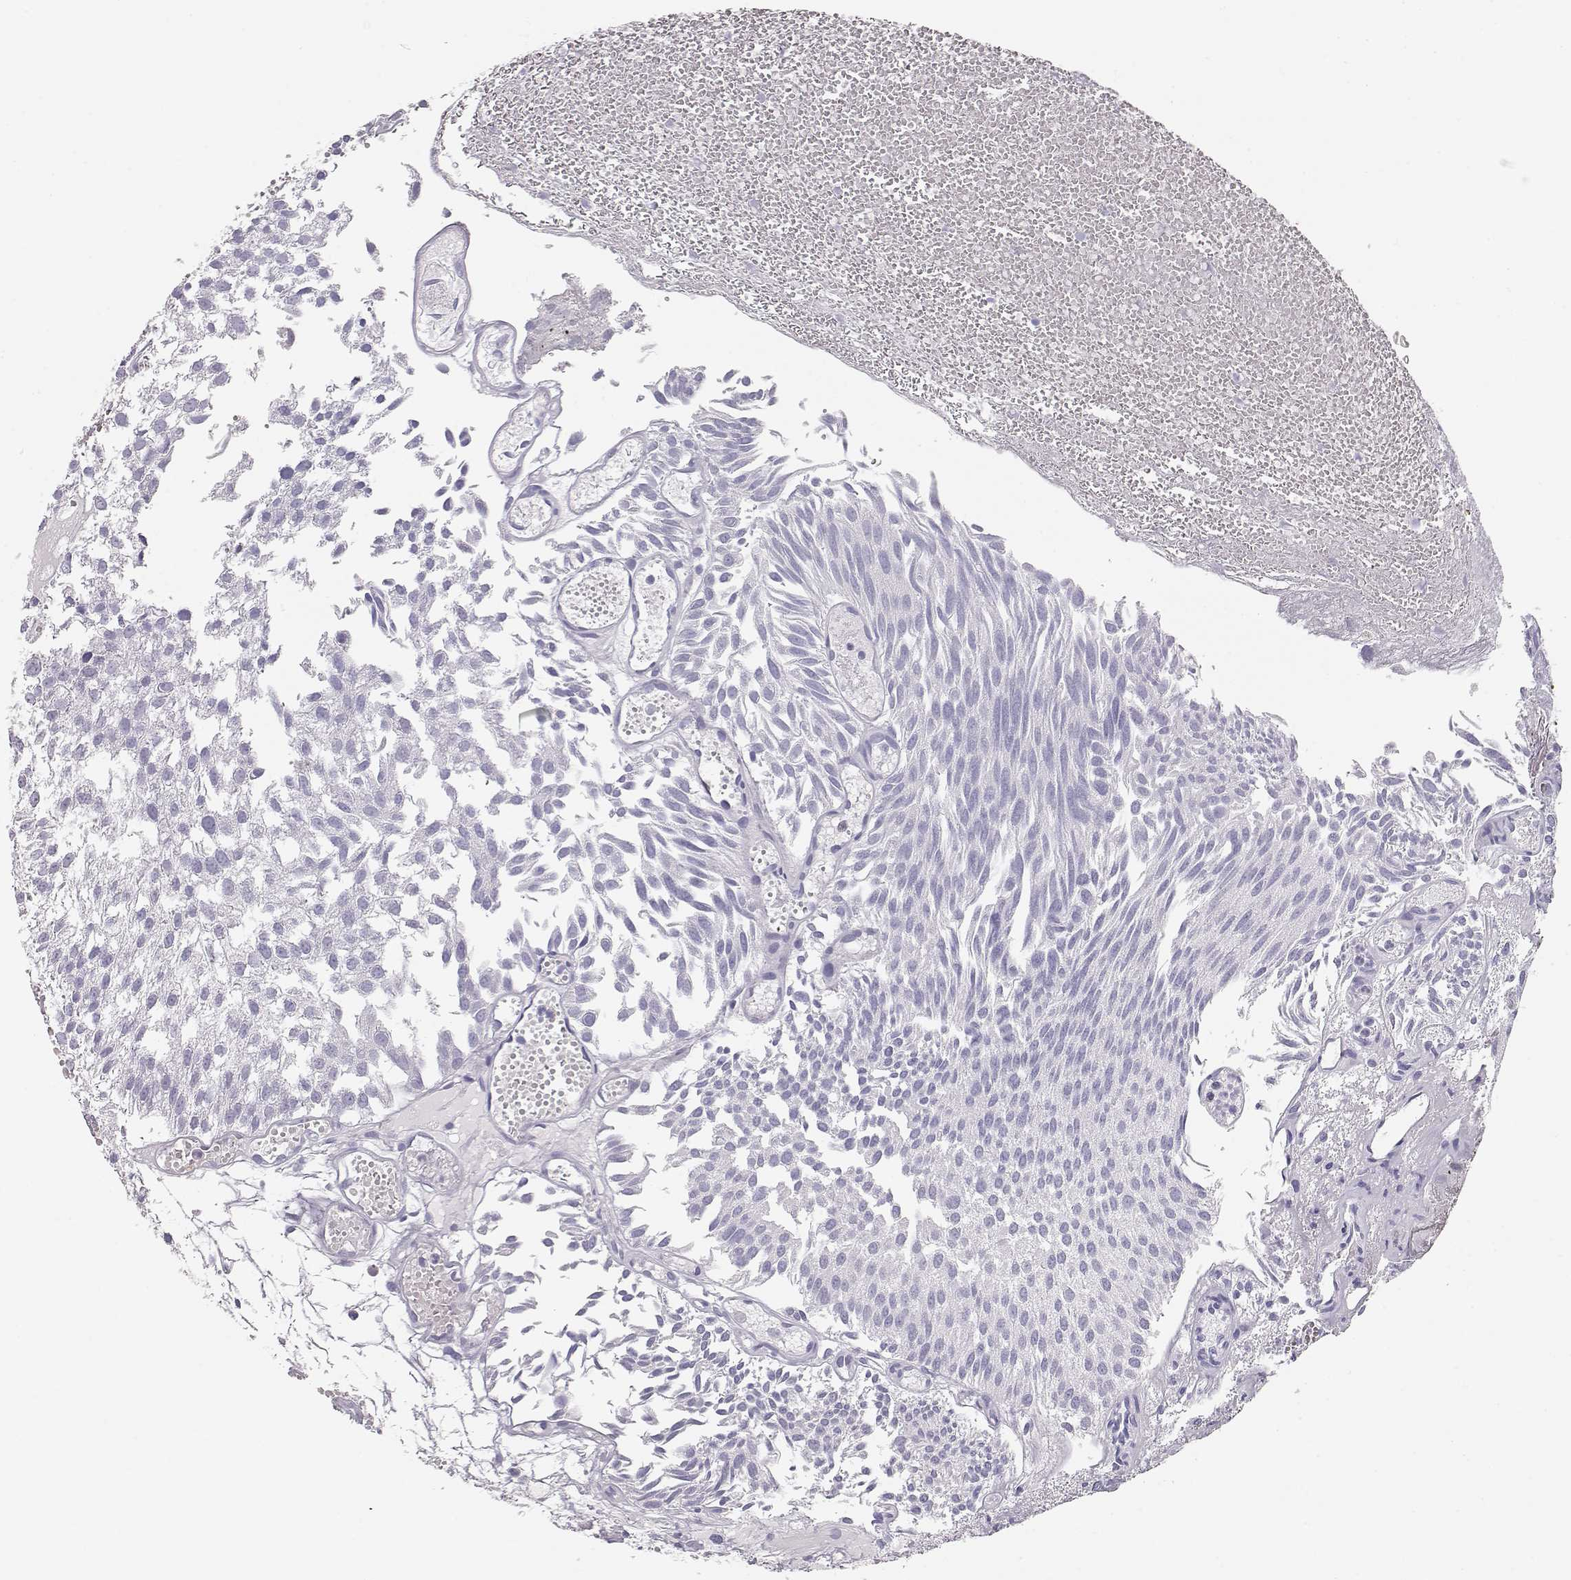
{"staining": {"intensity": "negative", "quantity": "none", "location": "none"}, "tissue": "urothelial cancer", "cell_type": "Tumor cells", "image_type": "cancer", "snomed": [{"axis": "morphology", "description": "Urothelial carcinoma, Low grade"}, {"axis": "topography", "description": "Urinary bladder"}], "caption": "High power microscopy histopathology image of an immunohistochemistry (IHC) micrograph of urothelial cancer, revealing no significant positivity in tumor cells. (DAB (3,3'-diaminobenzidine) immunohistochemistry with hematoxylin counter stain).", "gene": "TKTL1", "patient": {"sex": "male", "age": 79}}